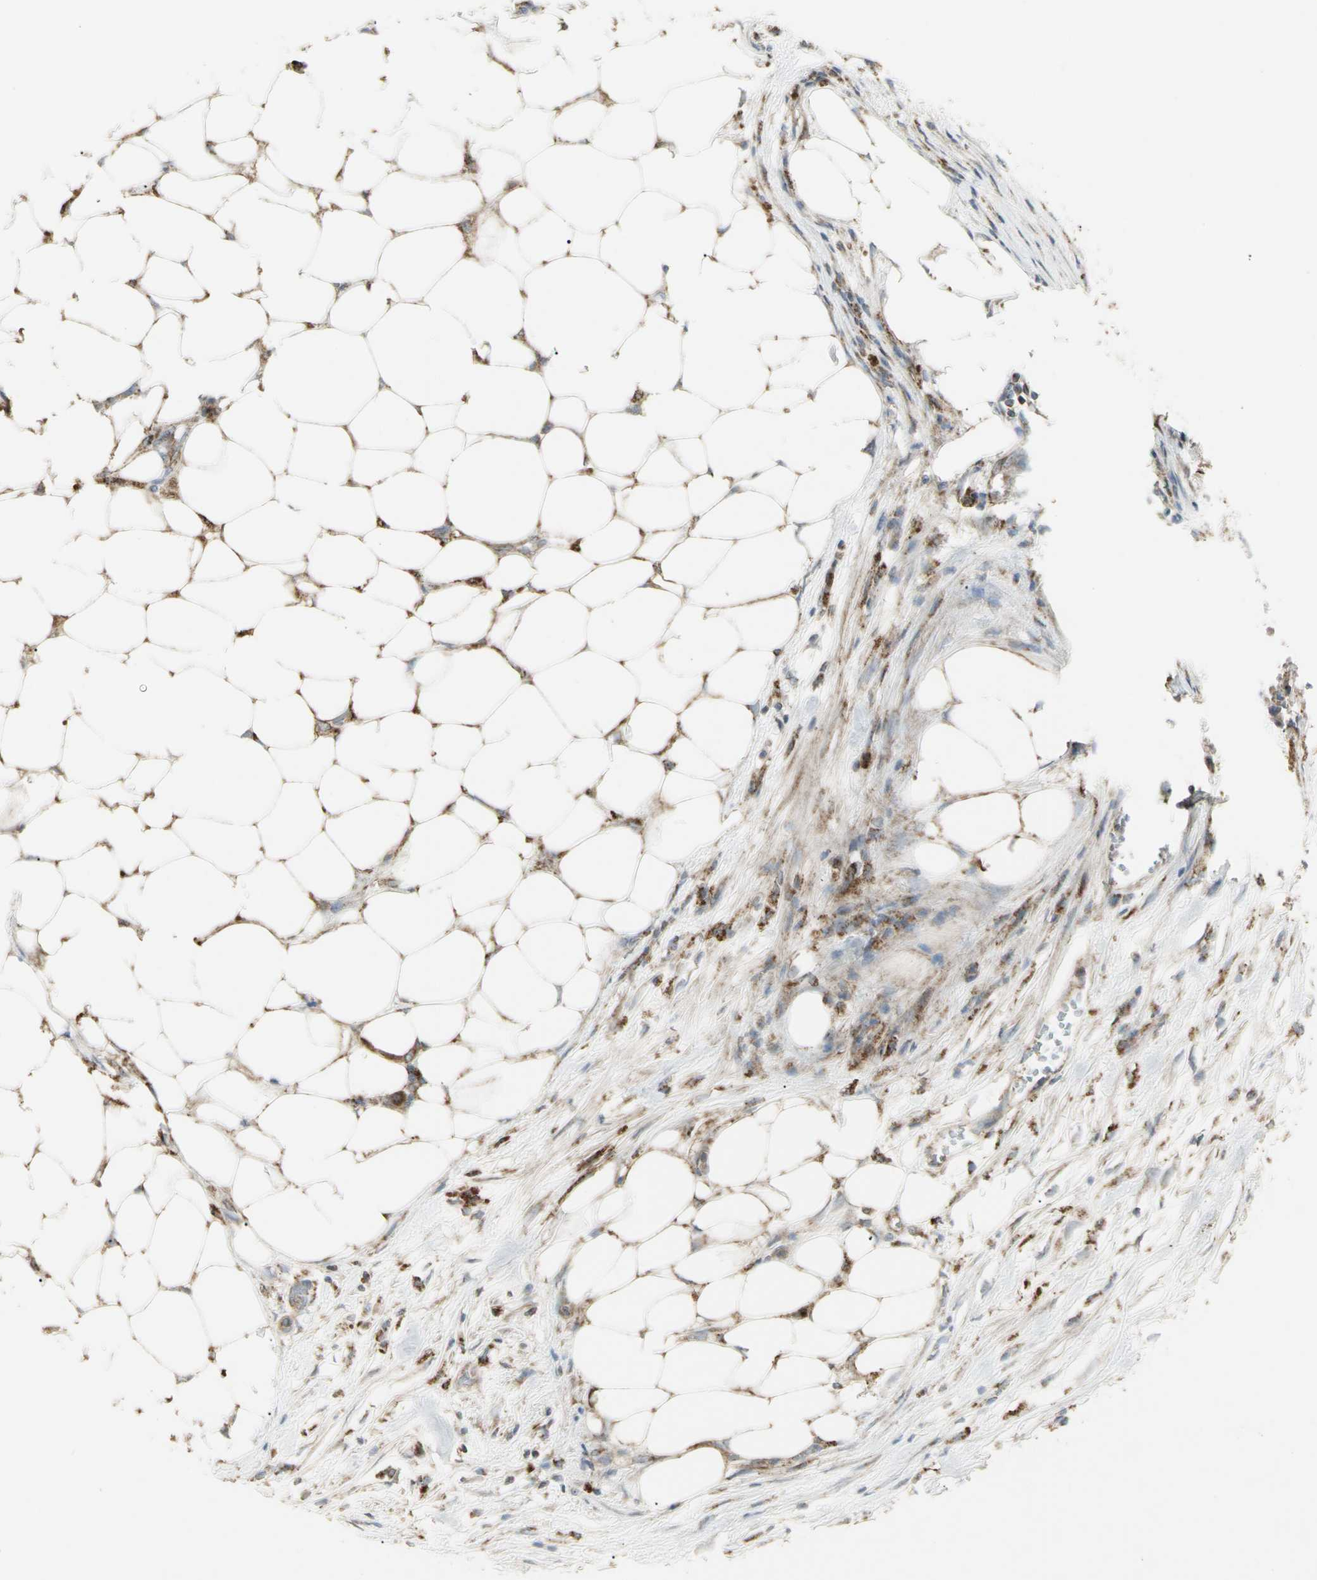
{"staining": {"intensity": "strong", "quantity": ">75%", "location": "cytoplasmic/membranous"}, "tissue": "colorectal cancer", "cell_type": "Tumor cells", "image_type": "cancer", "snomed": [{"axis": "morphology", "description": "Adenocarcinoma, NOS"}, {"axis": "topography", "description": "Colon"}], "caption": "Protein positivity by immunohistochemistry exhibits strong cytoplasmic/membranous staining in about >75% of tumor cells in colorectal adenocarcinoma.", "gene": "CYB5R1", "patient": {"sex": "female", "age": 86}}